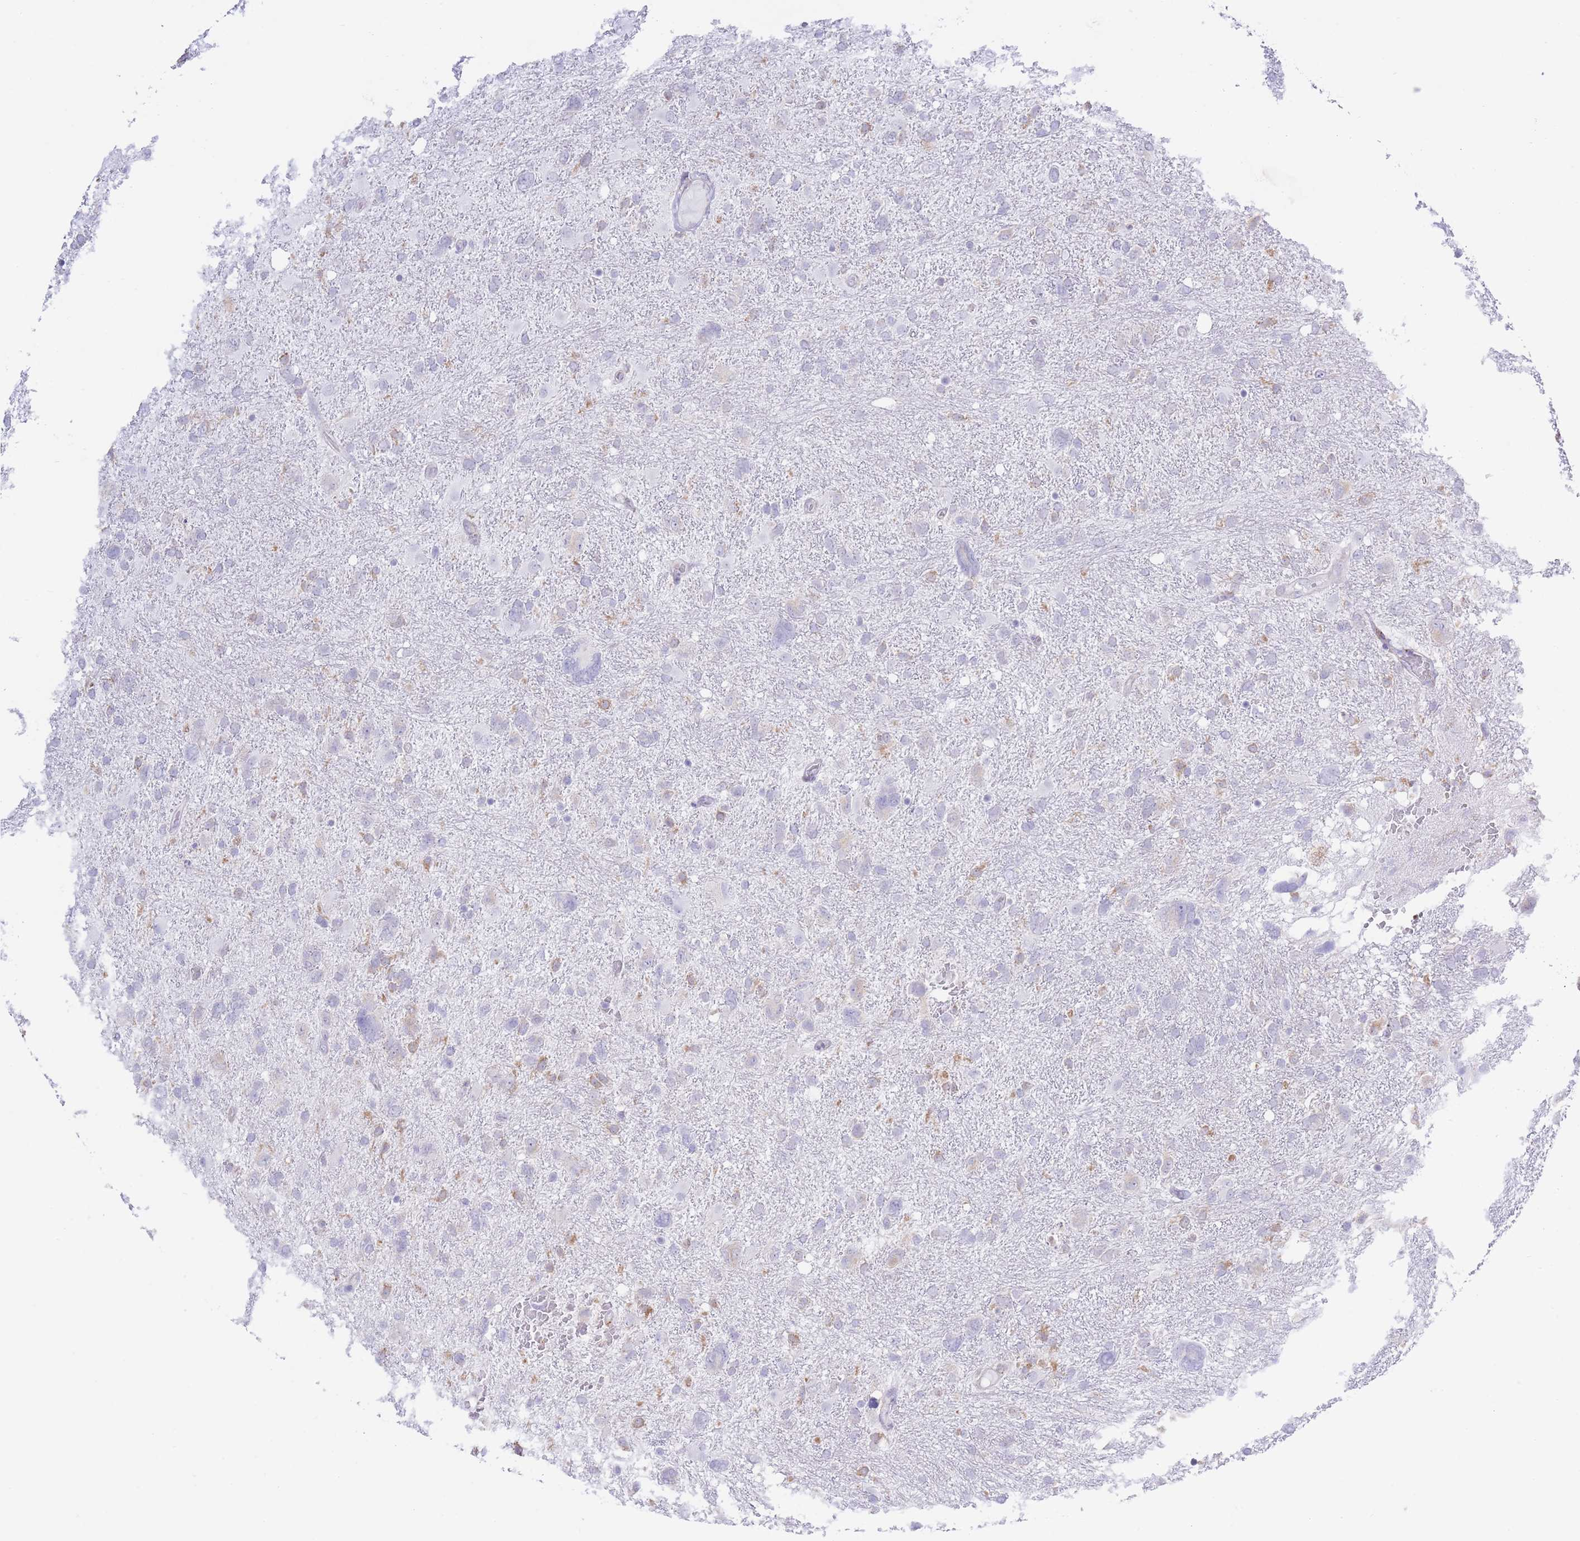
{"staining": {"intensity": "negative", "quantity": "none", "location": "none"}, "tissue": "glioma", "cell_type": "Tumor cells", "image_type": "cancer", "snomed": [{"axis": "morphology", "description": "Glioma, malignant, High grade"}, {"axis": "topography", "description": "Brain"}], "caption": "This is an immunohistochemistry (IHC) histopathology image of human high-grade glioma (malignant). There is no positivity in tumor cells.", "gene": "MYDGF", "patient": {"sex": "male", "age": 61}}